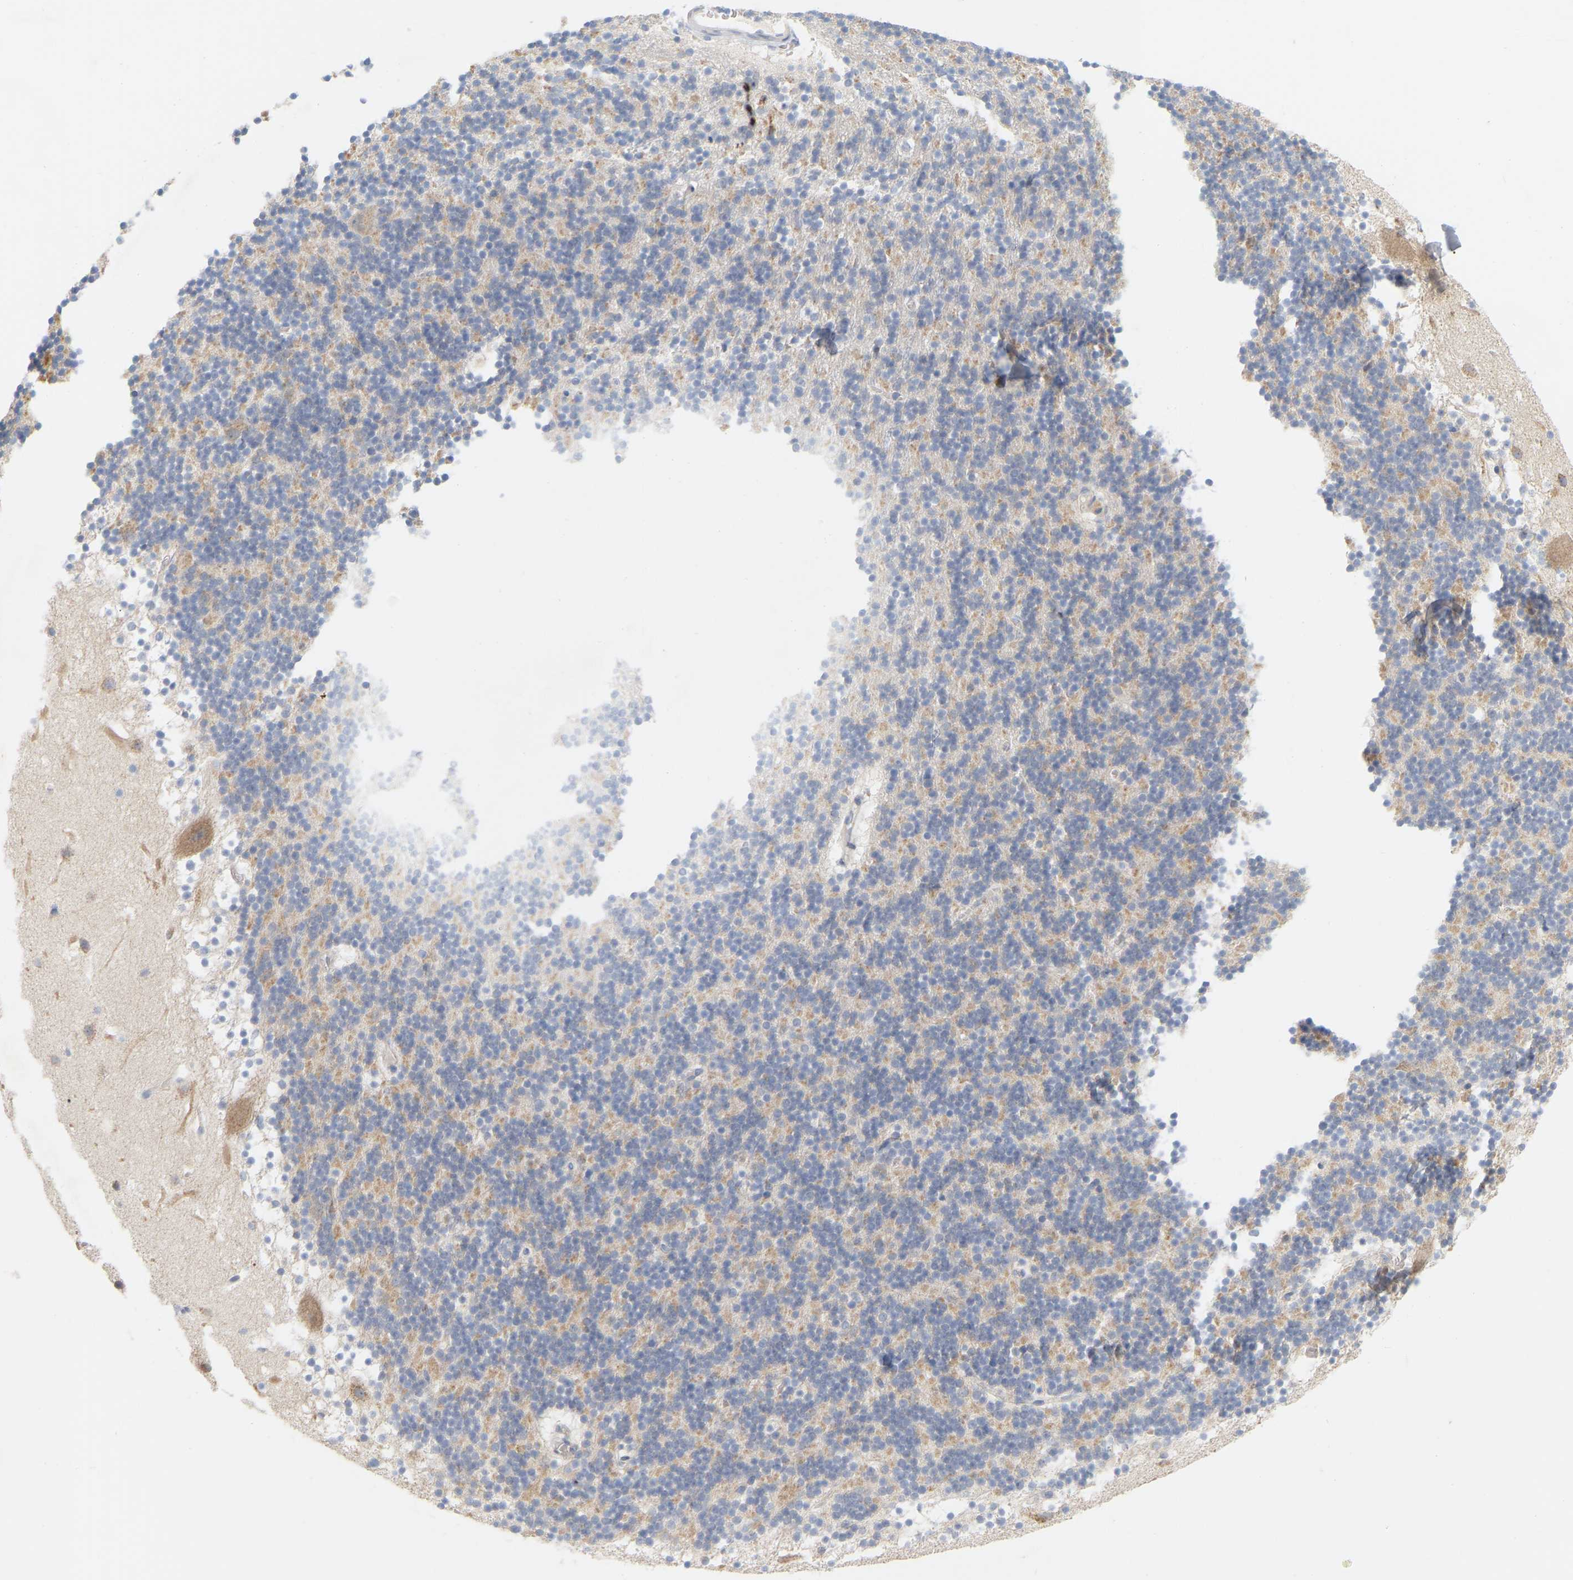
{"staining": {"intensity": "moderate", "quantity": ">75%", "location": "cytoplasmic/membranous"}, "tissue": "cerebellum", "cell_type": "Cells in granular layer", "image_type": "normal", "snomed": [{"axis": "morphology", "description": "Normal tissue, NOS"}, {"axis": "topography", "description": "Cerebellum"}], "caption": "Cerebellum stained with a protein marker exhibits moderate staining in cells in granular layer.", "gene": "MINDY4", "patient": {"sex": "male", "age": 45}}